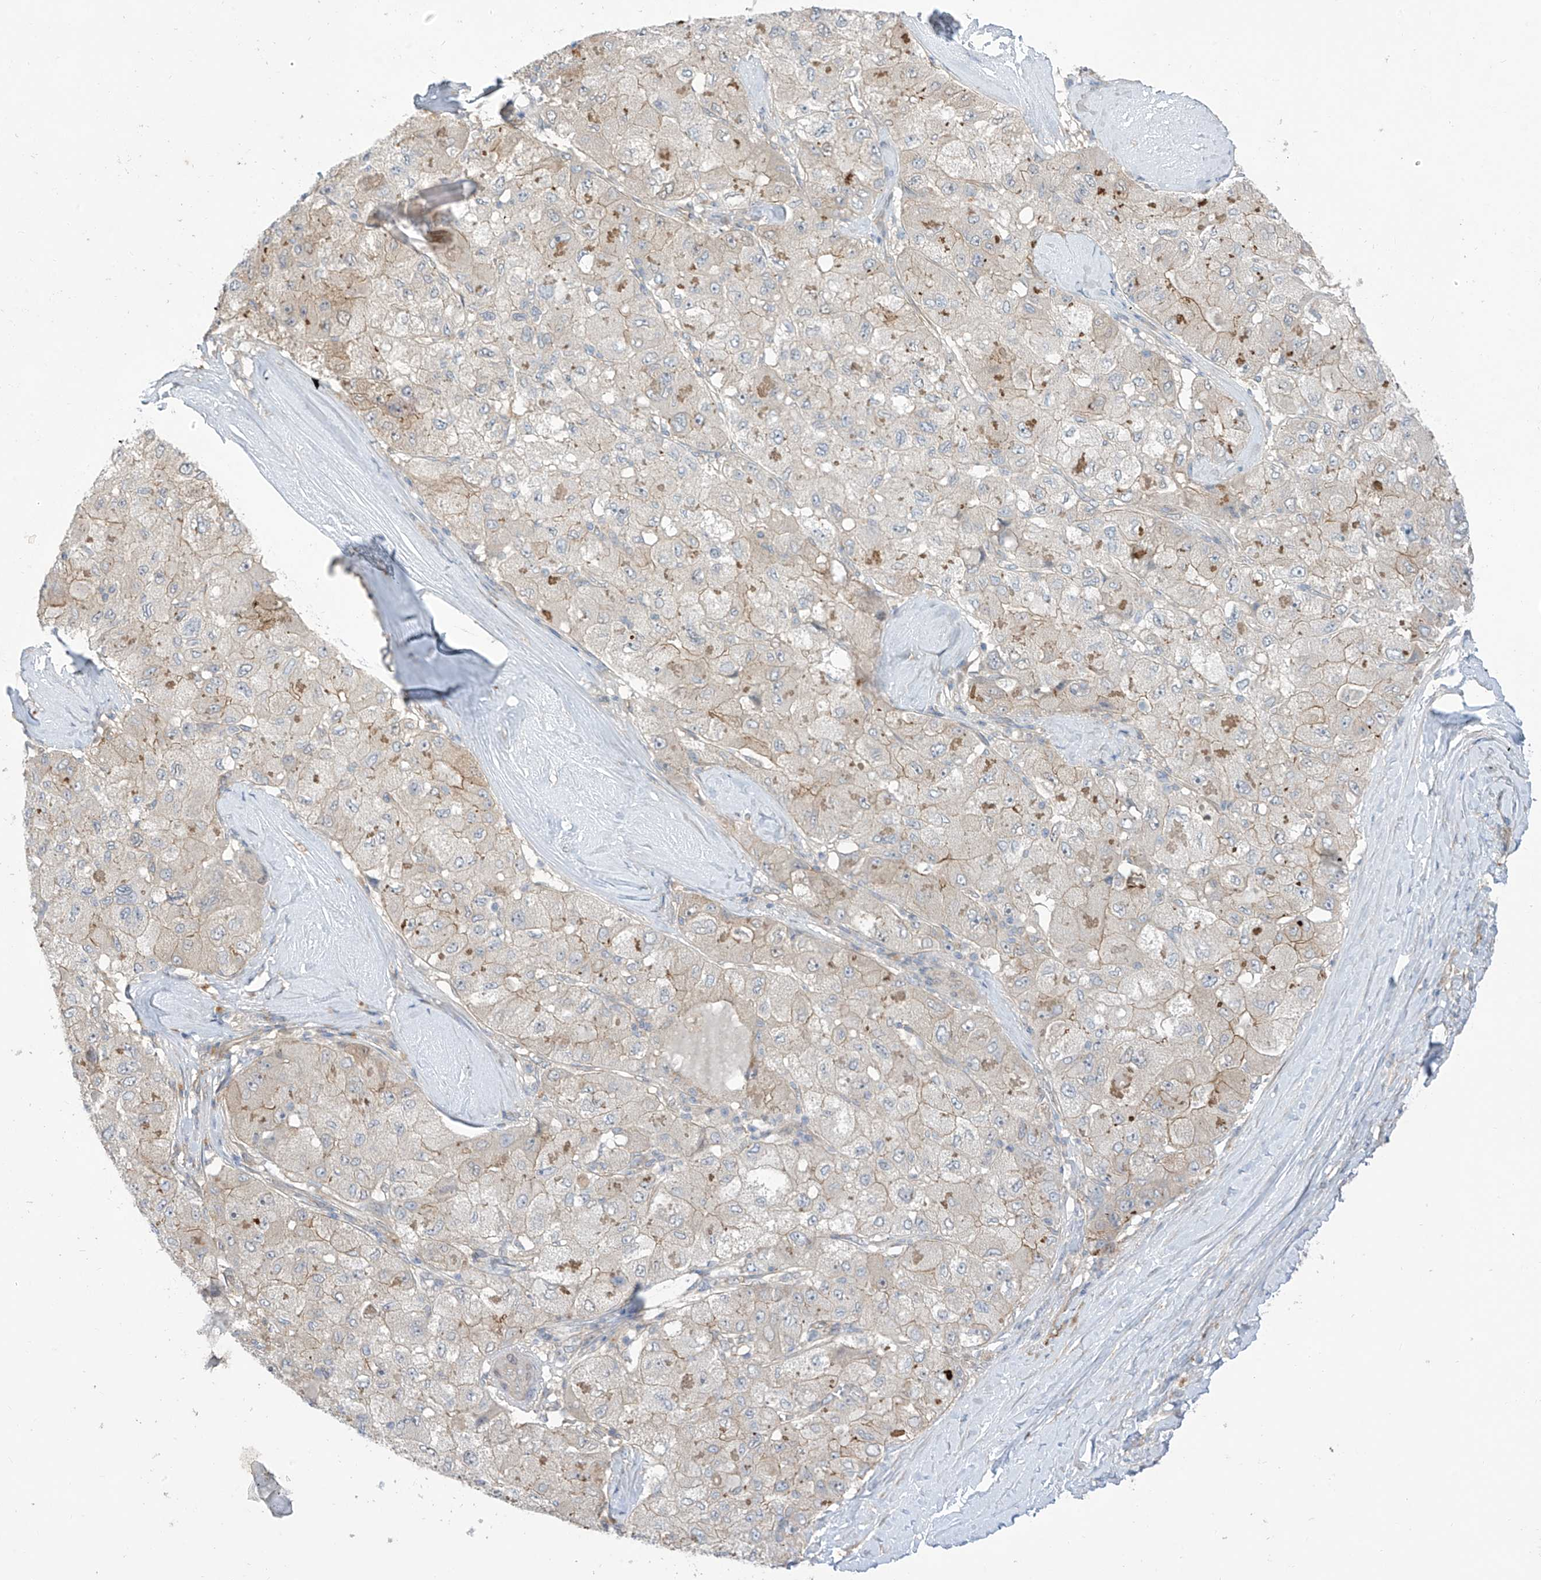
{"staining": {"intensity": "negative", "quantity": "none", "location": "none"}, "tissue": "liver cancer", "cell_type": "Tumor cells", "image_type": "cancer", "snomed": [{"axis": "morphology", "description": "Carcinoma, Hepatocellular, NOS"}, {"axis": "topography", "description": "Liver"}], "caption": "An image of human liver cancer (hepatocellular carcinoma) is negative for staining in tumor cells.", "gene": "EIPR1", "patient": {"sex": "male", "age": 80}}